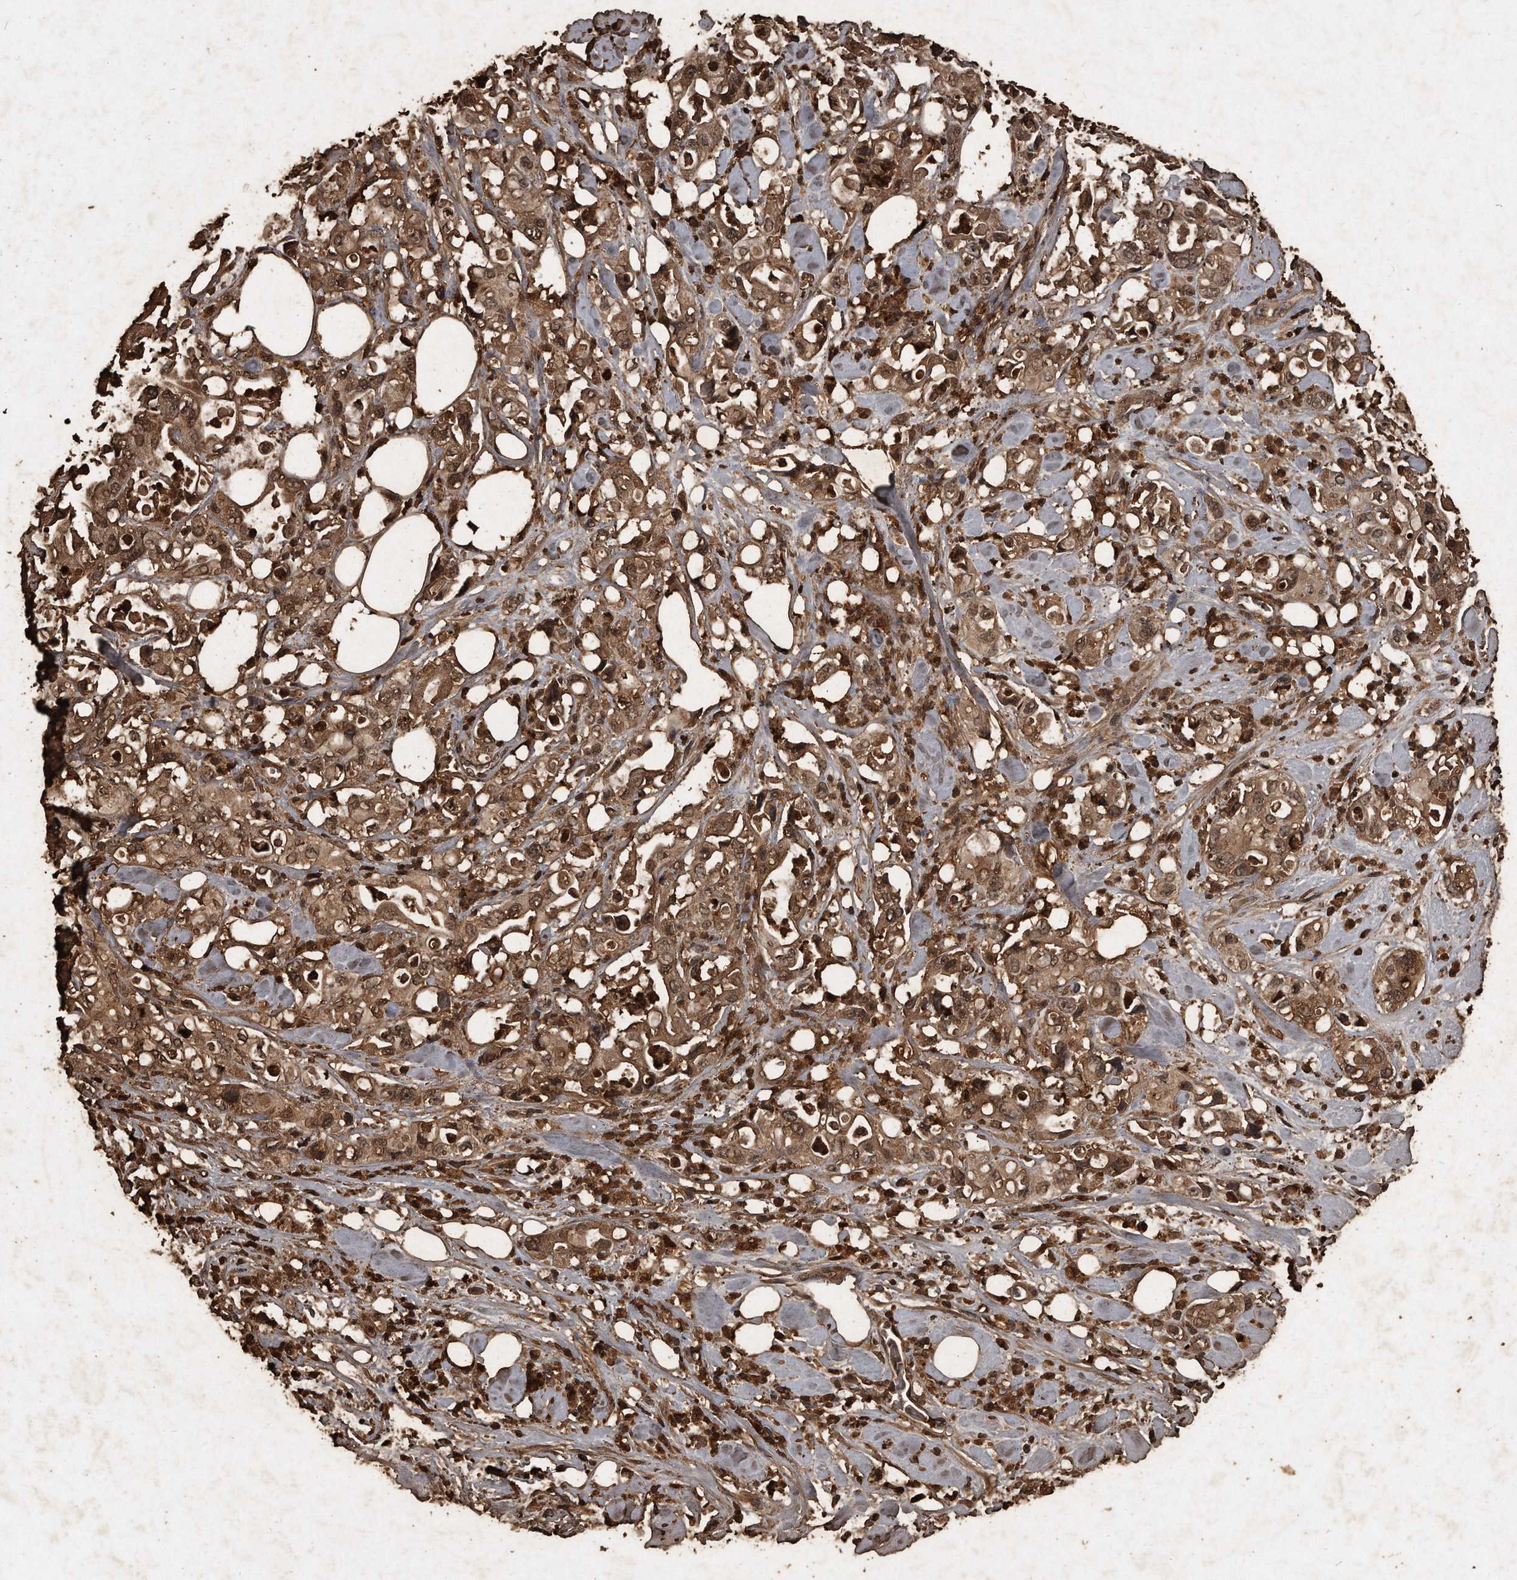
{"staining": {"intensity": "moderate", "quantity": ">75%", "location": "cytoplasmic/membranous,nuclear"}, "tissue": "pancreatic cancer", "cell_type": "Tumor cells", "image_type": "cancer", "snomed": [{"axis": "morphology", "description": "Adenocarcinoma, NOS"}, {"axis": "topography", "description": "Pancreas"}], "caption": "Human adenocarcinoma (pancreatic) stained for a protein (brown) shows moderate cytoplasmic/membranous and nuclear positive expression in approximately >75% of tumor cells.", "gene": "CFLAR", "patient": {"sex": "male", "age": 70}}